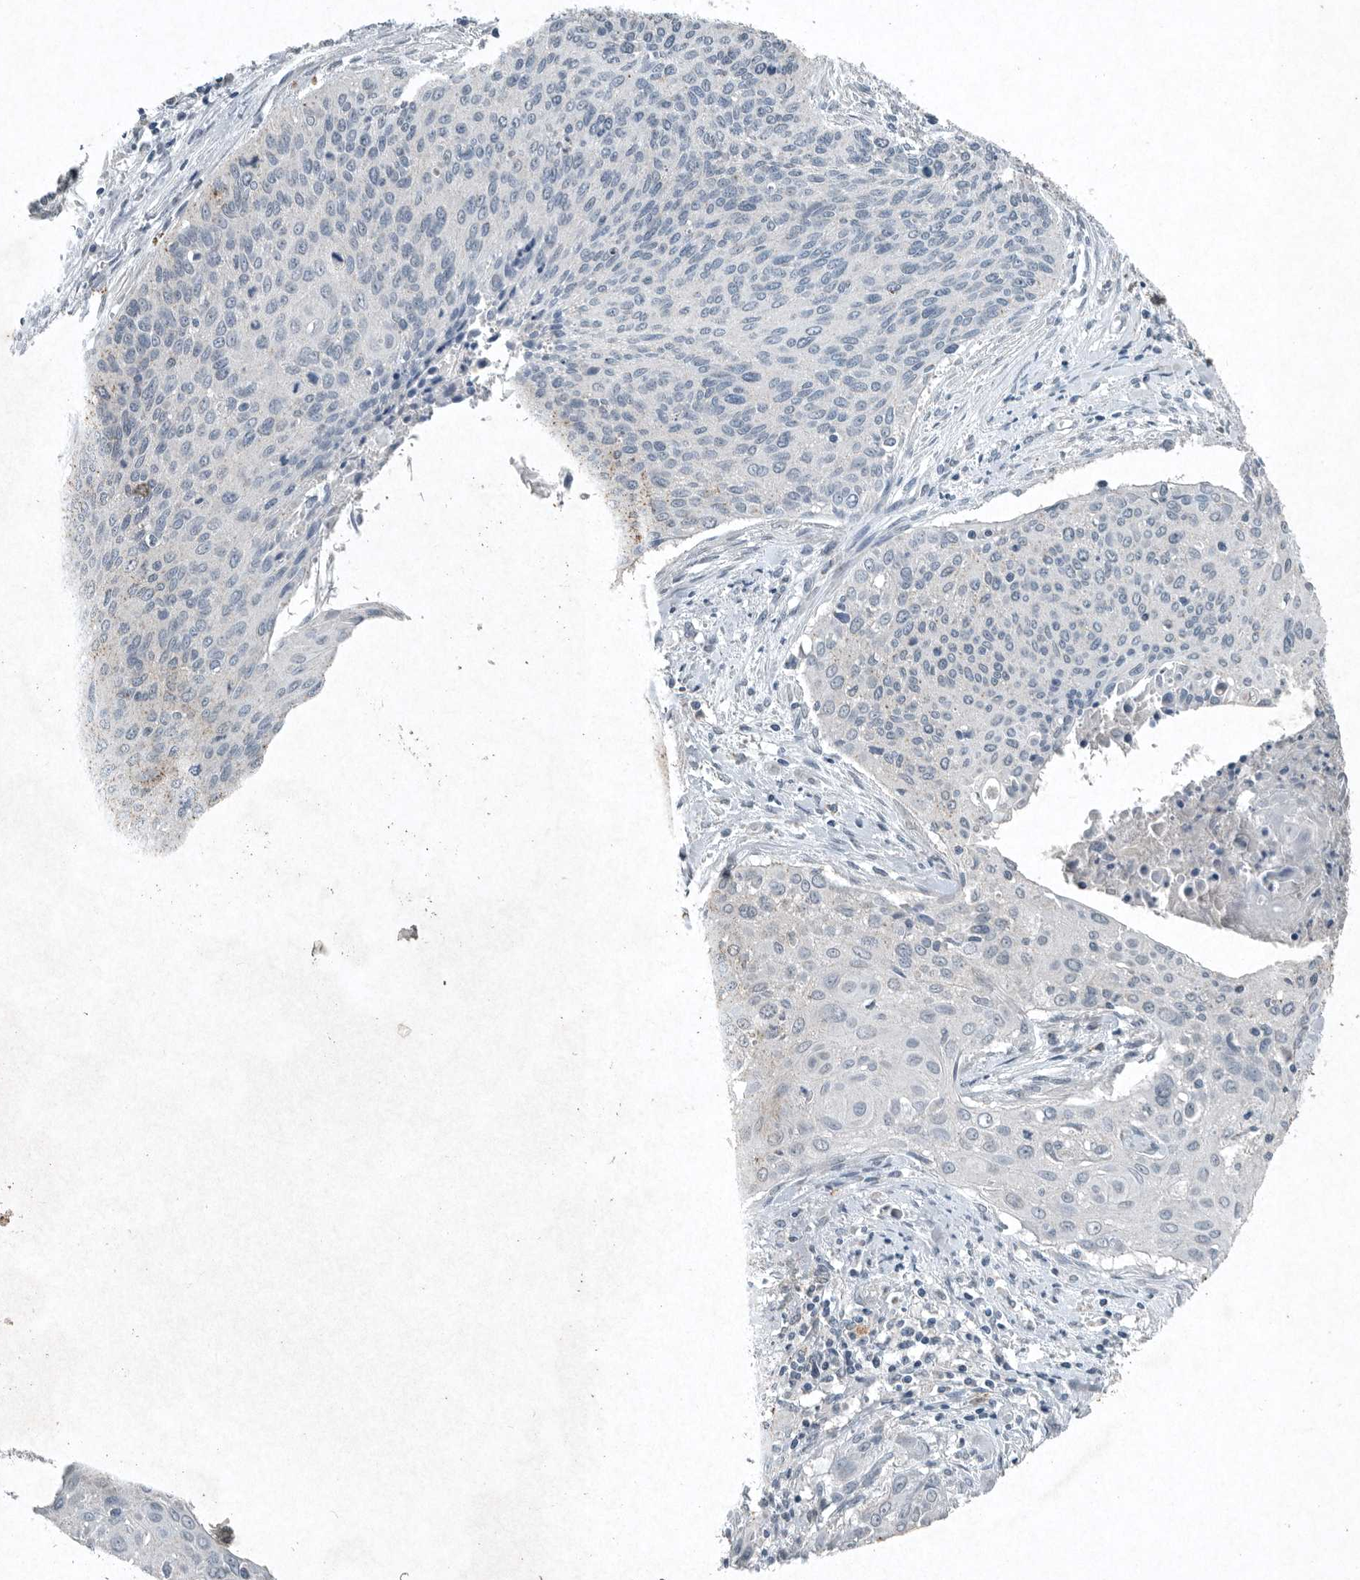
{"staining": {"intensity": "negative", "quantity": "none", "location": "none"}, "tissue": "cervical cancer", "cell_type": "Tumor cells", "image_type": "cancer", "snomed": [{"axis": "morphology", "description": "Squamous cell carcinoma, NOS"}, {"axis": "topography", "description": "Cervix"}], "caption": "There is no significant staining in tumor cells of cervical squamous cell carcinoma.", "gene": "IL20", "patient": {"sex": "female", "age": 55}}